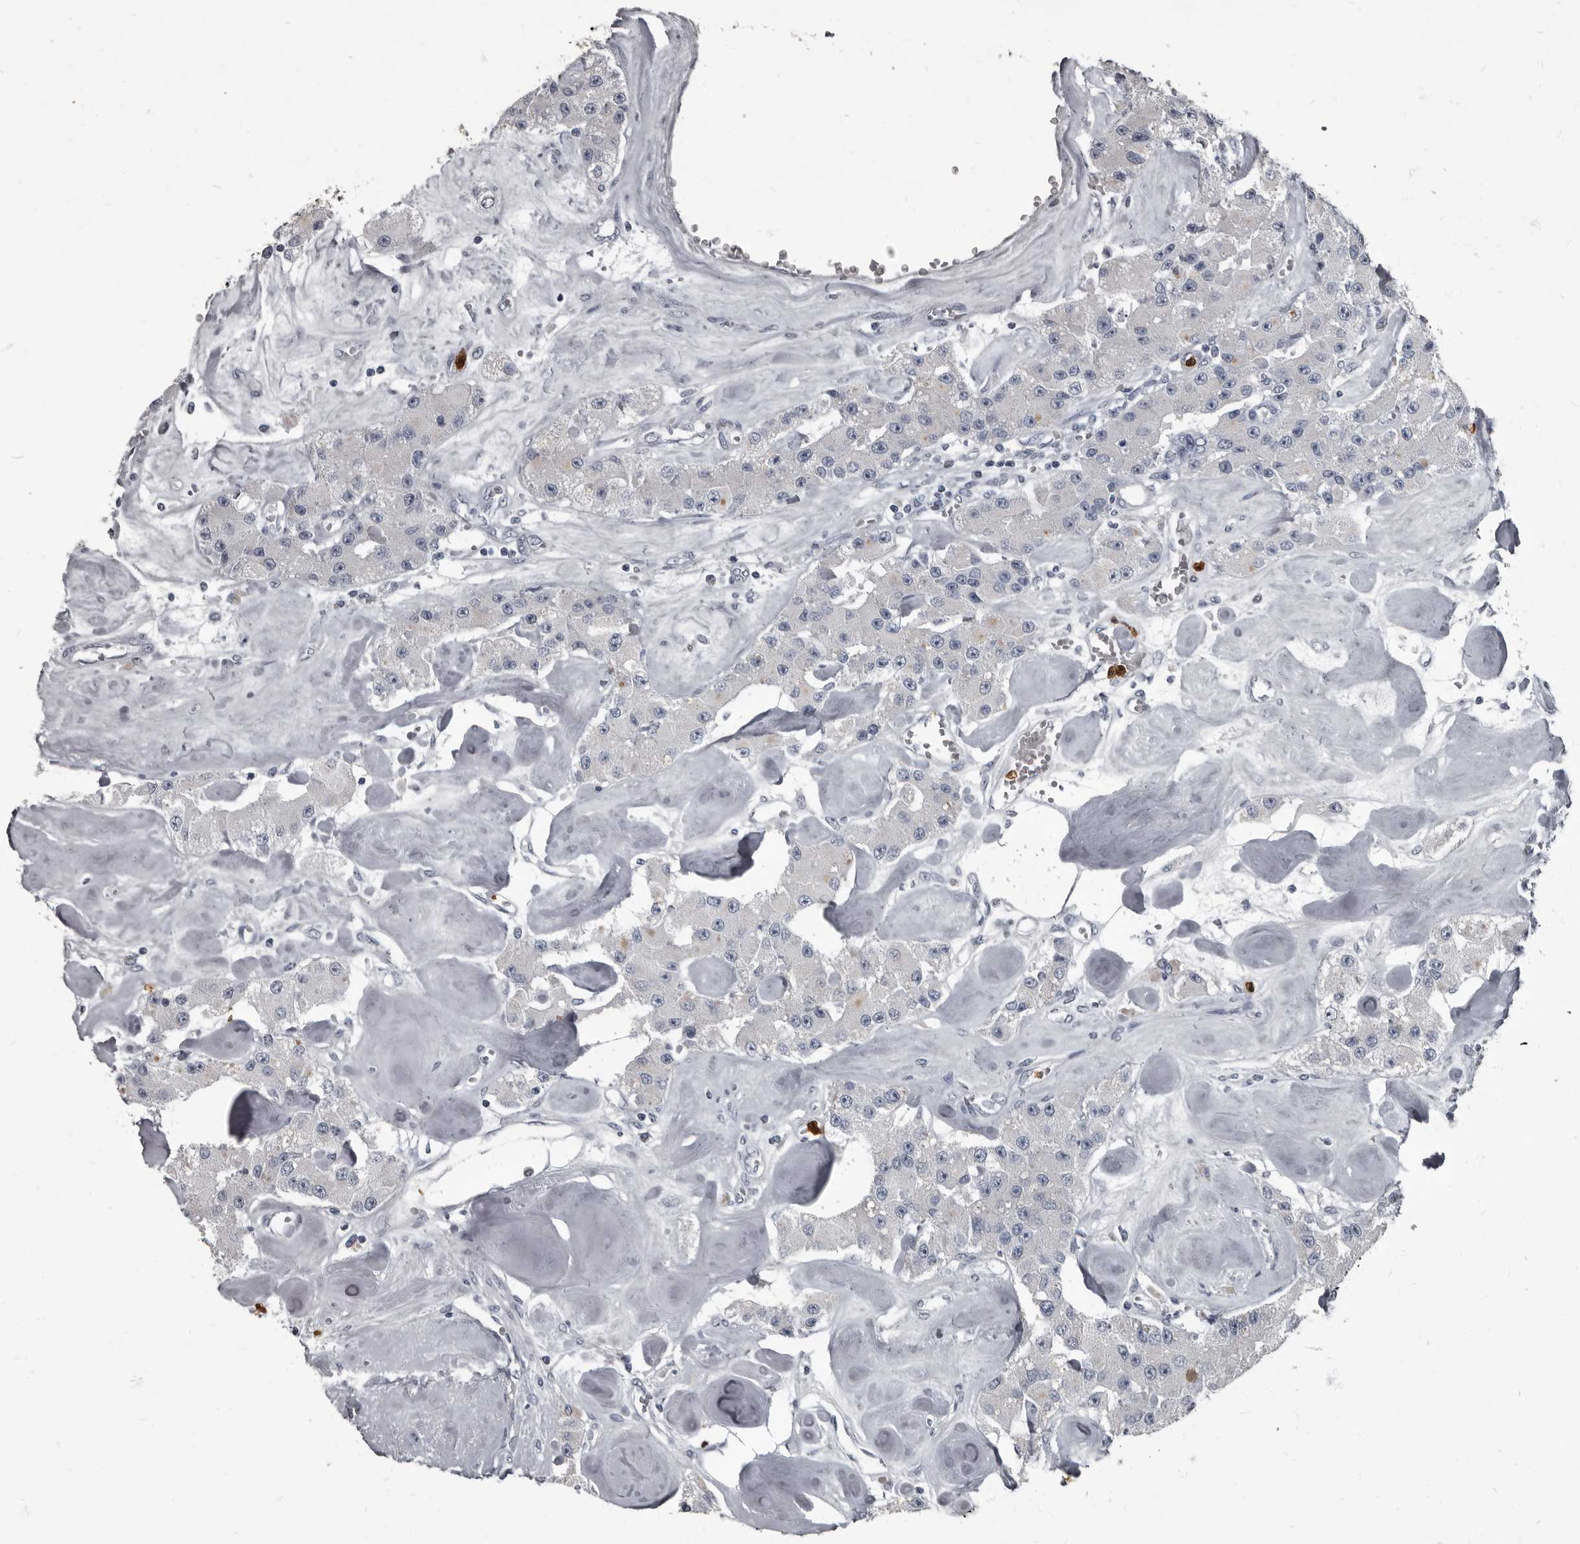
{"staining": {"intensity": "negative", "quantity": "none", "location": "none"}, "tissue": "carcinoid", "cell_type": "Tumor cells", "image_type": "cancer", "snomed": [{"axis": "morphology", "description": "Carcinoid, malignant, NOS"}, {"axis": "topography", "description": "Pancreas"}], "caption": "There is no significant expression in tumor cells of carcinoid.", "gene": "TPD52L1", "patient": {"sex": "male", "age": 41}}